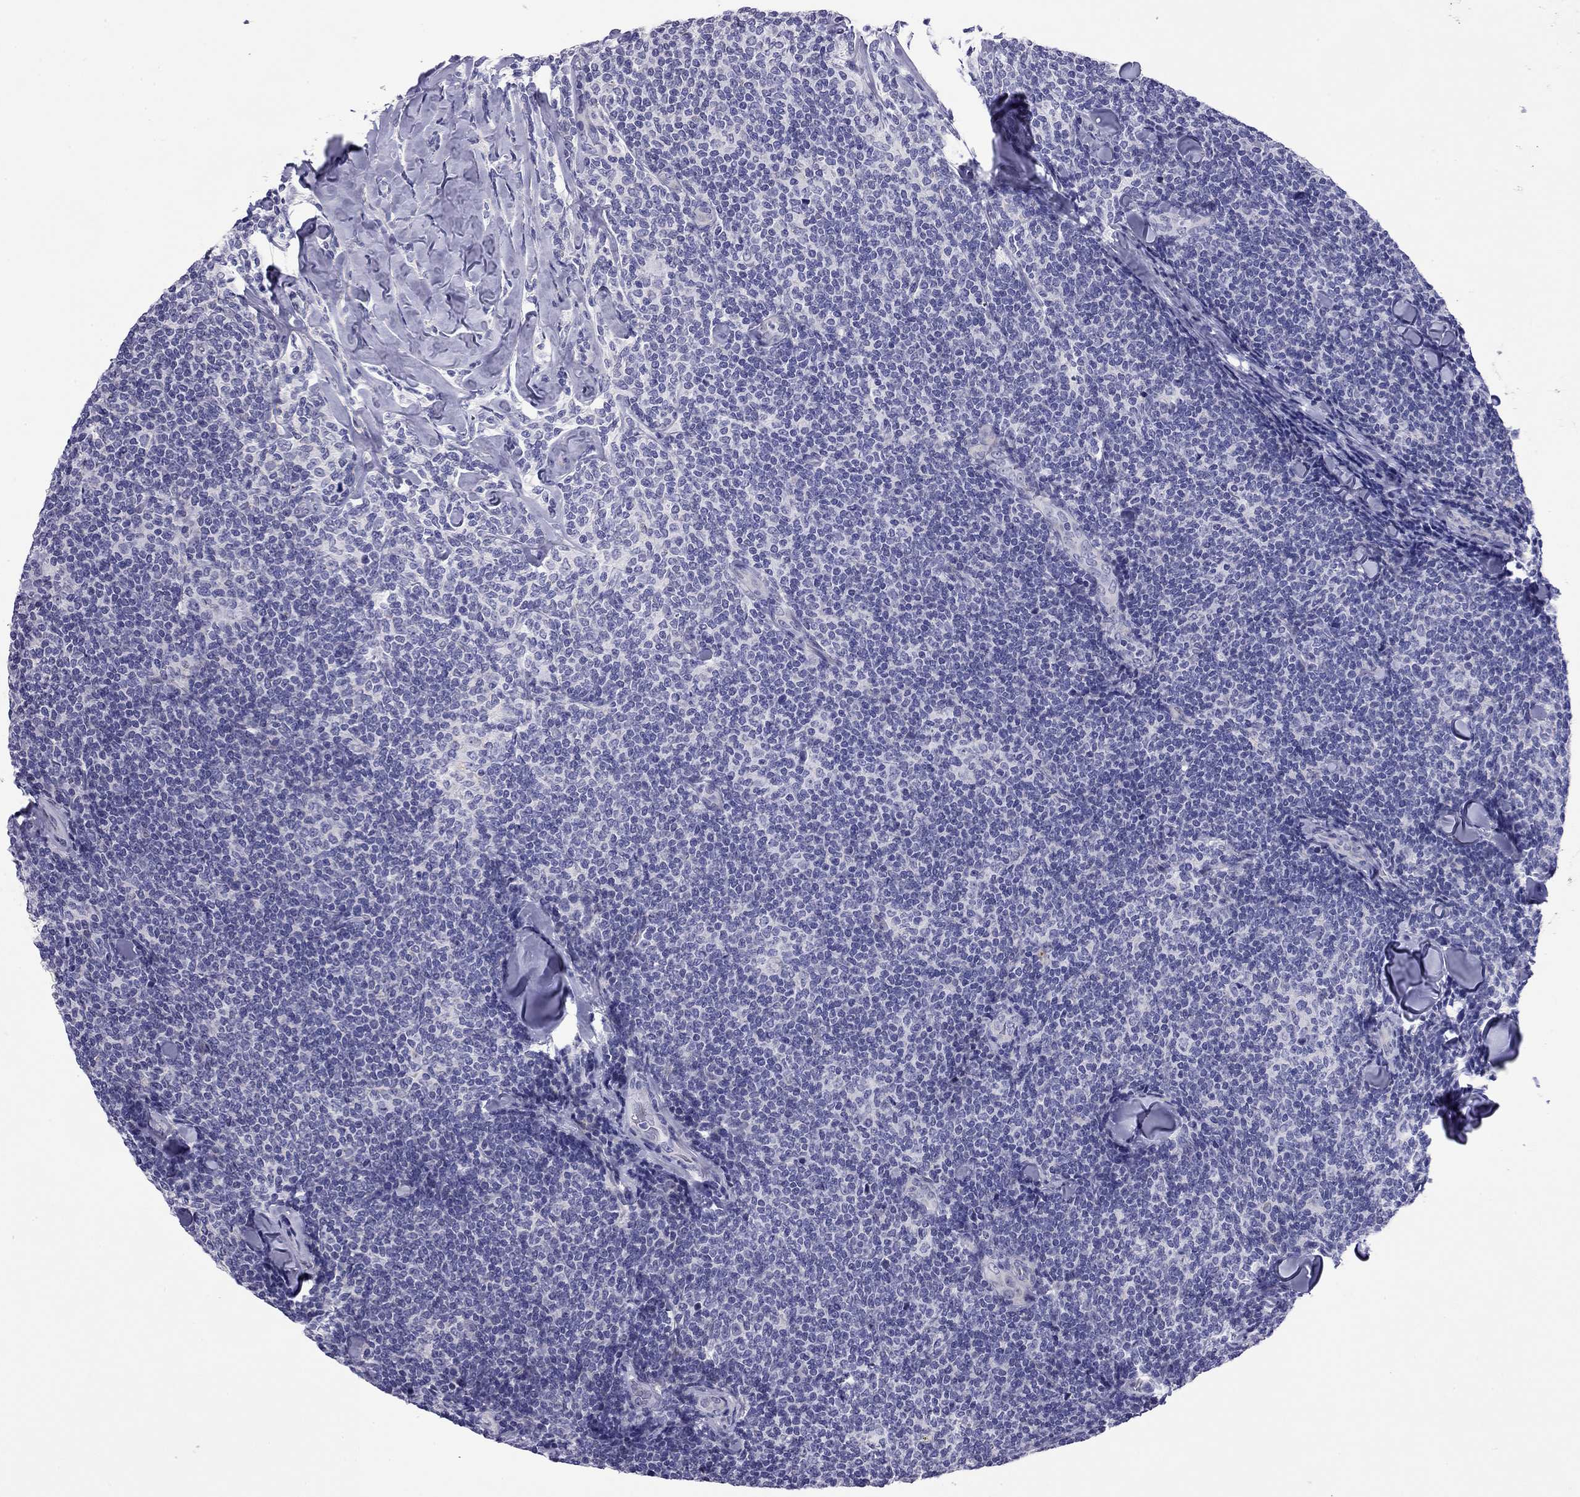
{"staining": {"intensity": "negative", "quantity": "none", "location": "none"}, "tissue": "lymphoma", "cell_type": "Tumor cells", "image_type": "cancer", "snomed": [{"axis": "morphology", "description": "Malignant lymphoma, non-Hodgkin's type, Low grade"}, {"axis": "topography", "description": "Lymph node"}], "caption": "A photomicrograph of malignant lymphoma, non-Hodgkin's type (low-grade) stained for a protein reveals no brown staining in tumor cells.", "gene": "CMYA5", "patient": {"sex": "female", "age": 56}}